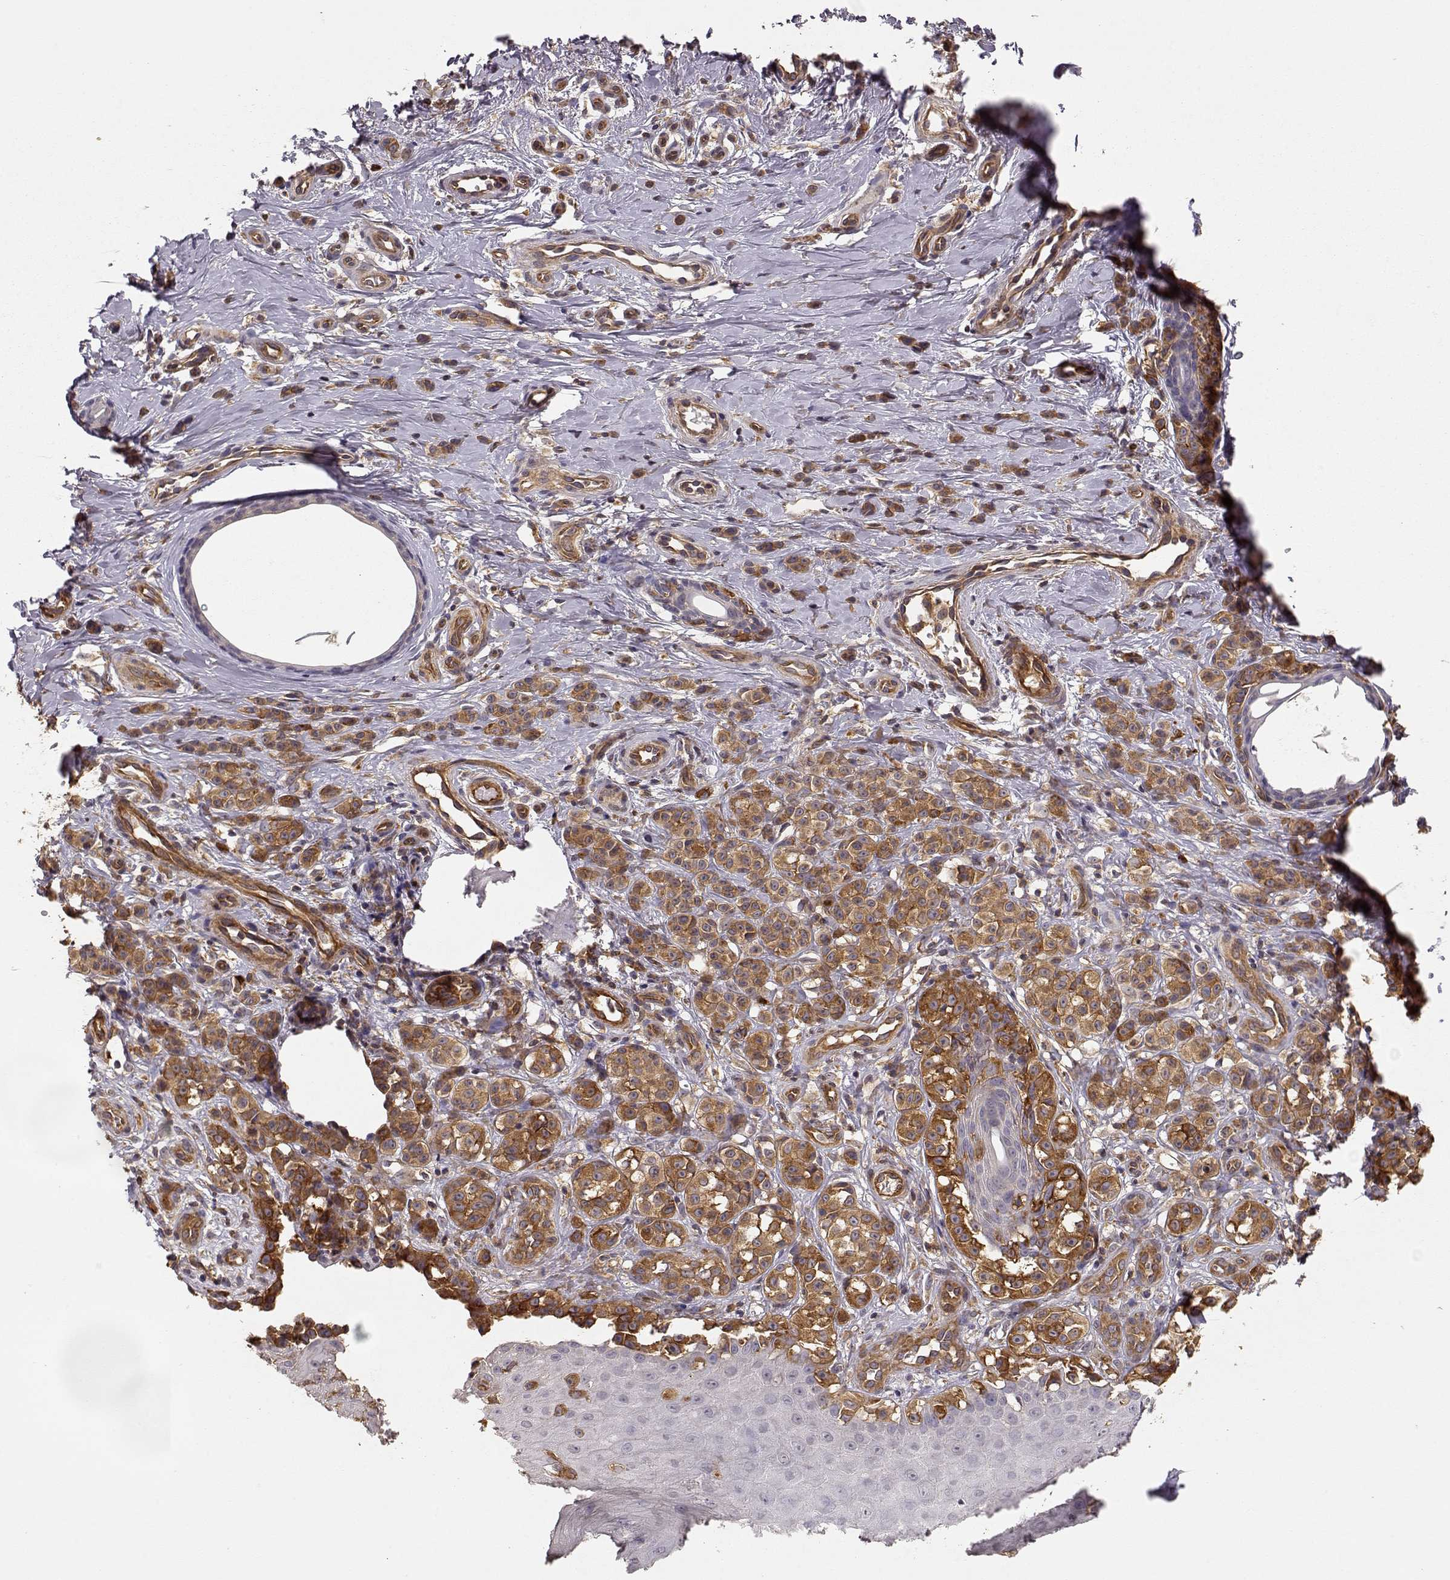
{"staining": {"intensity": "moderate", "quantity": ">75%", "location": "cytoplasmic/membranous"}, "tissue": "melanoma", "cell_type": "Tumor cells", "image_type": "cancer", "snomed": [{"axis": "morphology", "description": "Malignant melanoma, NOS"}, {"axis": "topography", "description": "Skin"}], "caption": "IHC of human melanoma shows medium levels of moderate cytoplasmic/membranous expression in approximately >75% of tumor cells.", "gene": "ARHGEF2", "patient": {"sex": "female", "age": 76}}